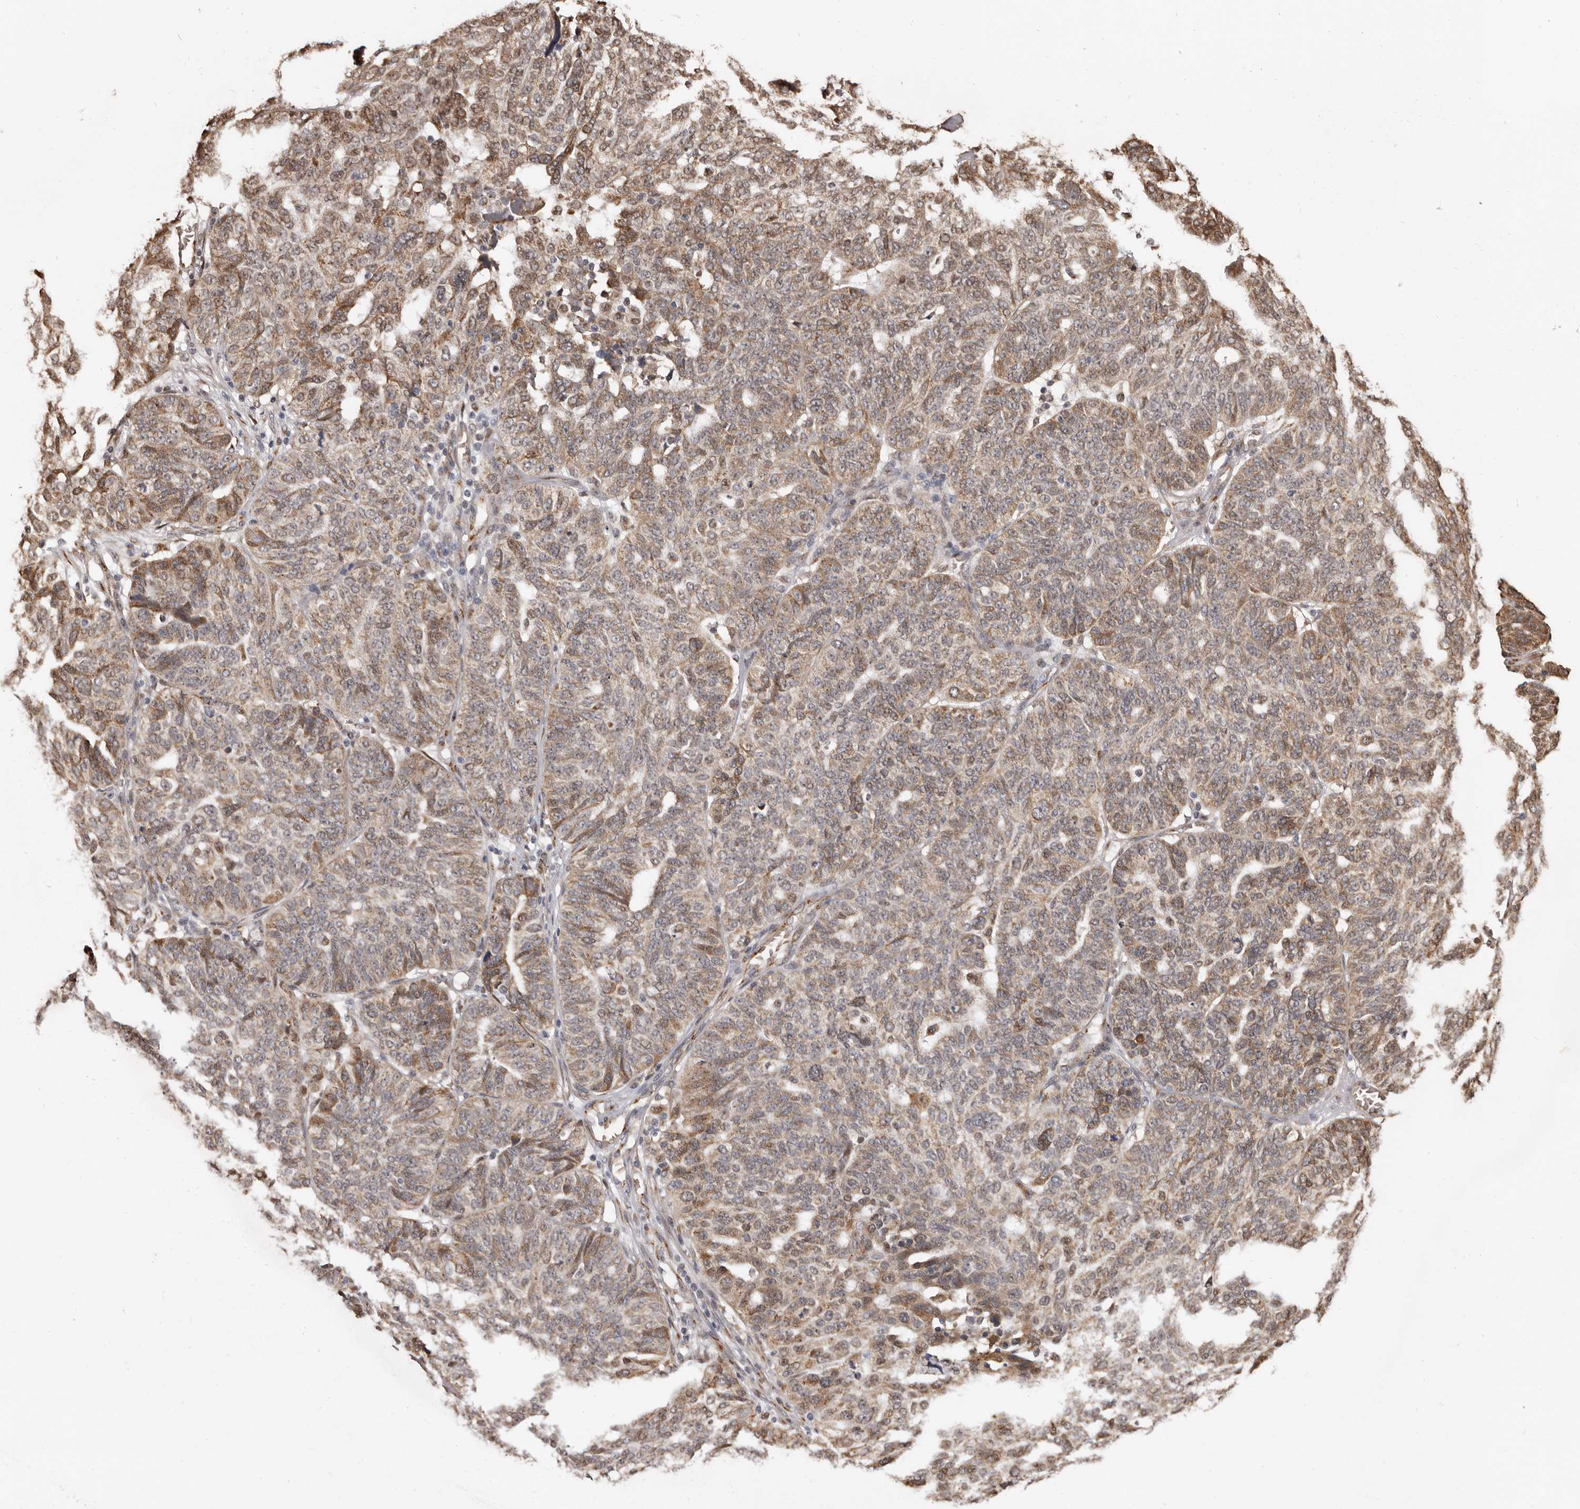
{"staining": {"intensity": "moderate", "quantity": ">75%", "location": "cytoplasmic/membranous"}, "tissue": "ovarian cancer", "cell_type": "Tumor cells", "image_type": "cancer", "snomed": [{"axis": "morphology", "description": "Cystadenocarcinoma, serous, NOS"}, {"axis": "topography", "description": "Ovary"}], "caption": "Immunohistochemistry (IHC) (DAB) staining of serous cystadenocarcinoma (ovarian) shows moderate cytoplasmic/membranous protein positivity in about >75% of tumor cells.", "gene": "ENTREP1", "patient": {"sex": "female", "age": 59}}